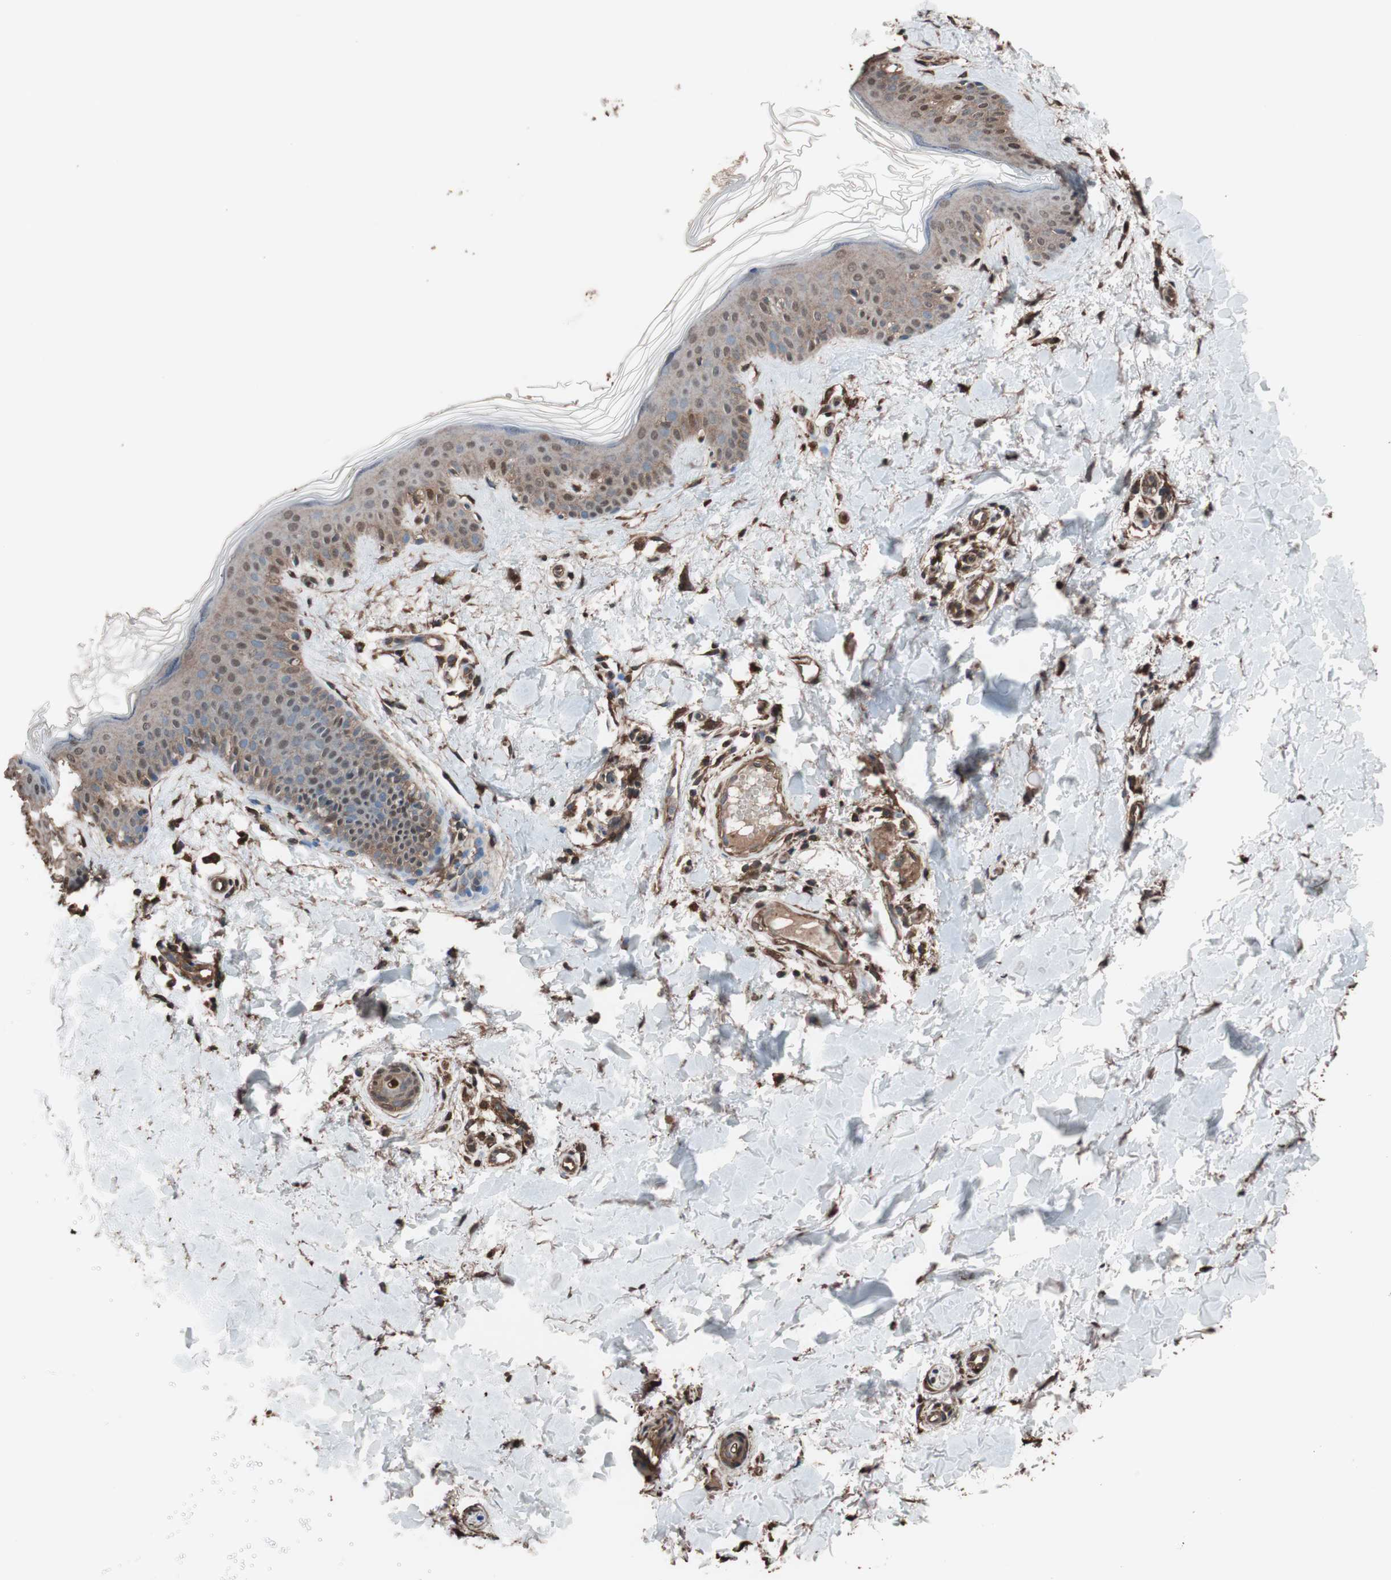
{"staining": {"intensity": "strong", "quantity": ">75%", "location": "cytoplasmic/membranous,nuclear"}, "tissue": "skin", "cell_type": "Fibroblasts", "image_type": "normal", "snomed": [{"axis": "morphology", "description": "Normal tissue, NOS"}, {"axis": "topography", "description": "Skin"}], "caption": "Immunohistochemistry (IHC) of benign skin reveals high levels of strong cytoplasmic/membranous,nuclear positivity in about >75% of fibroblasts.", "gene": "CALM2", "patient": {"sex": "male", "age": 67}}